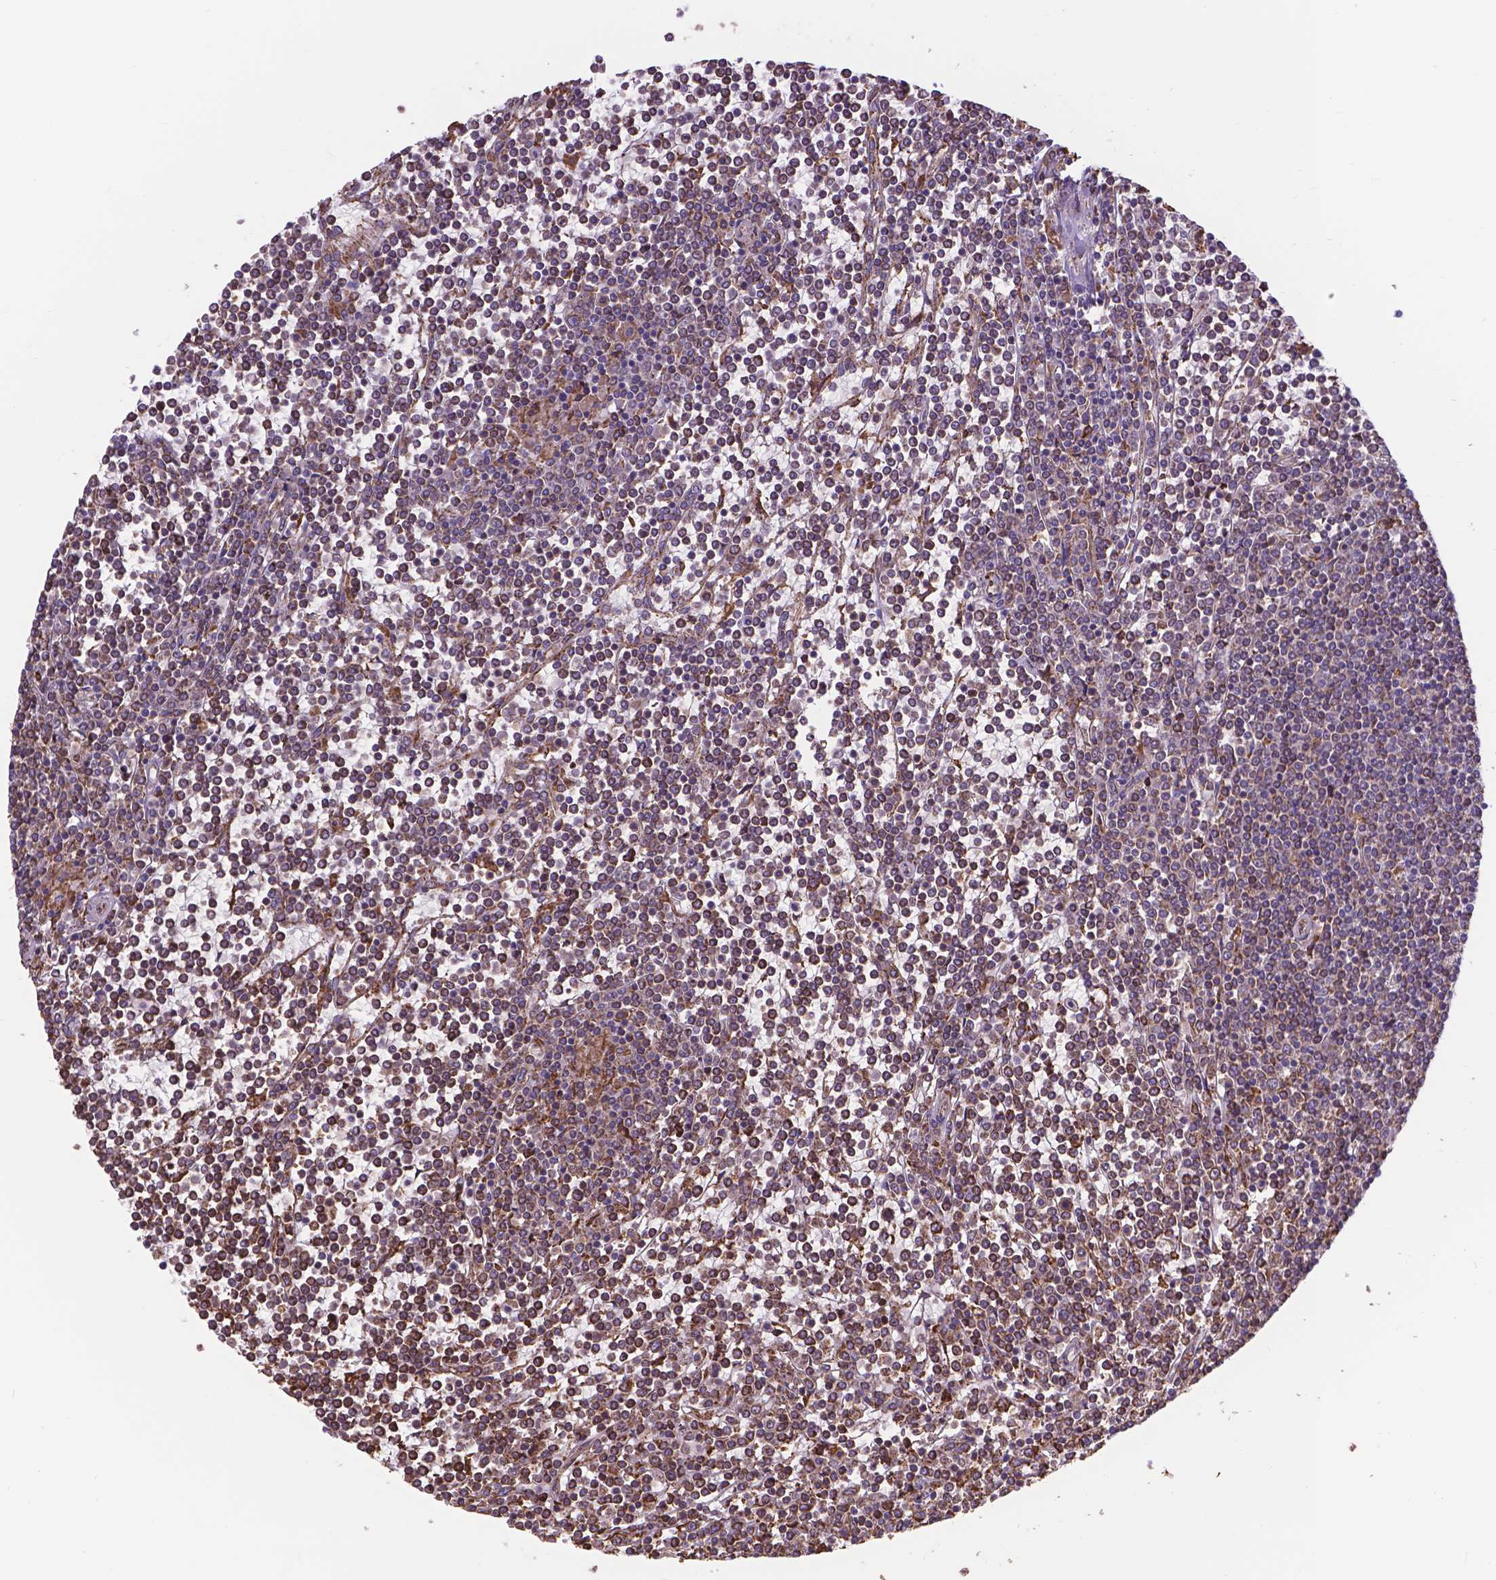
{"staining": {"intensity": "moderate", "quantity": "25%-75%", "location": "cytoplasmic/membranous"}, "tissue": "lymphoma", "cell_type": "Tumor cells", "image_type": "cancer", "snomed": [{"axis": "morphology", "description": "Malignant lymphoma, non-Hodgkin's type, Low grade"}, {"axis": "topography", "description": "Spleen"}], "caption": "Protein analysis of low-grade malignant lymphoma, non-Hodgkin's type tissue reveals moderate cytoplasmic/membranous positivity in about 25%-75% of tumor cells.", "gene": "IPO11", "patient": {"sex": "female", "age": 19}}